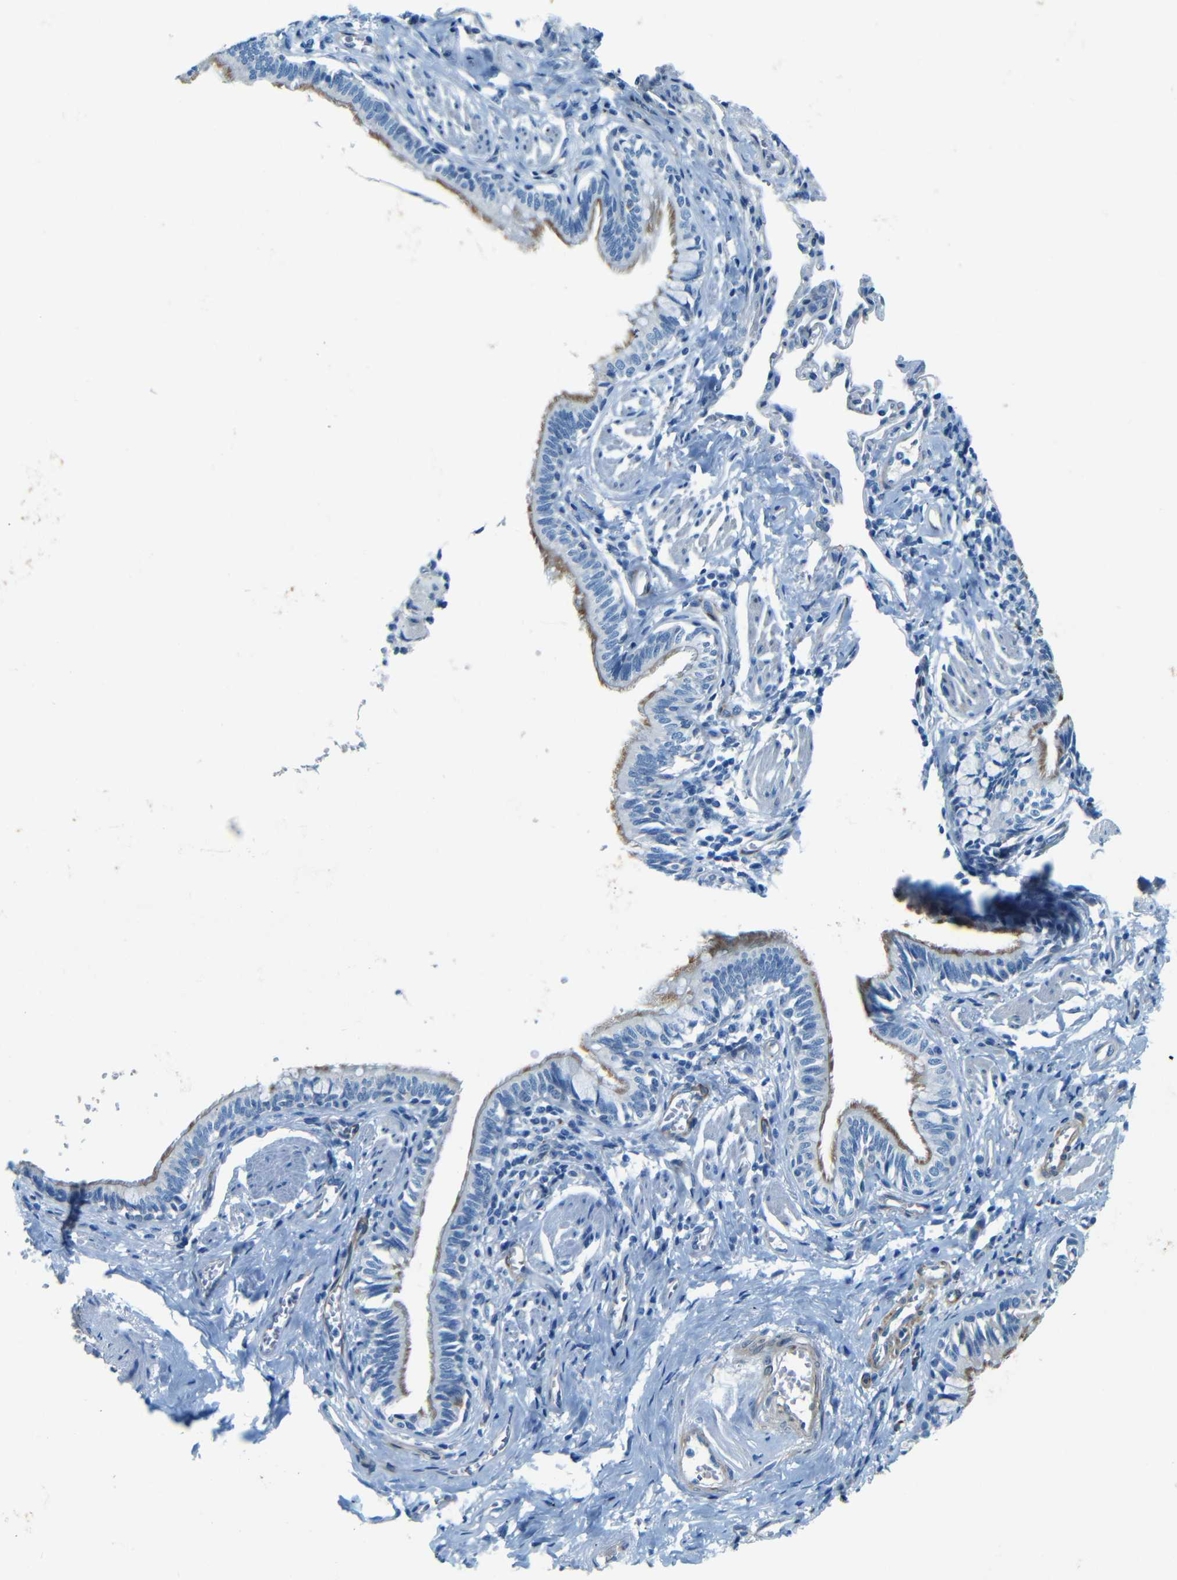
{"staining": {"intensity": "moderate", "quantity": "25%-75%", "location": "cytoplasmic/membranous"}, "tissue": "bronchus", "cell_type": "Respiratory epithelial cells", "image_type": "normal", "snomed": [{"axis": "morphology", "description": "Normal tissue, NOS"}, {"axis": "topography", "description": "Bronchus"}, {"axis": "topography", "description": "Lung"}], "caption": "This photomicrograph demonstrates immunohistochemistry (IHC) staining of normal human bronchus, with medium moderate cytoplasmic/membranous staining in approximately 25%-75% of respiratory epithelial cells.", "gene": "MAP2", "patient": {"sex": "male", "age": 64}}